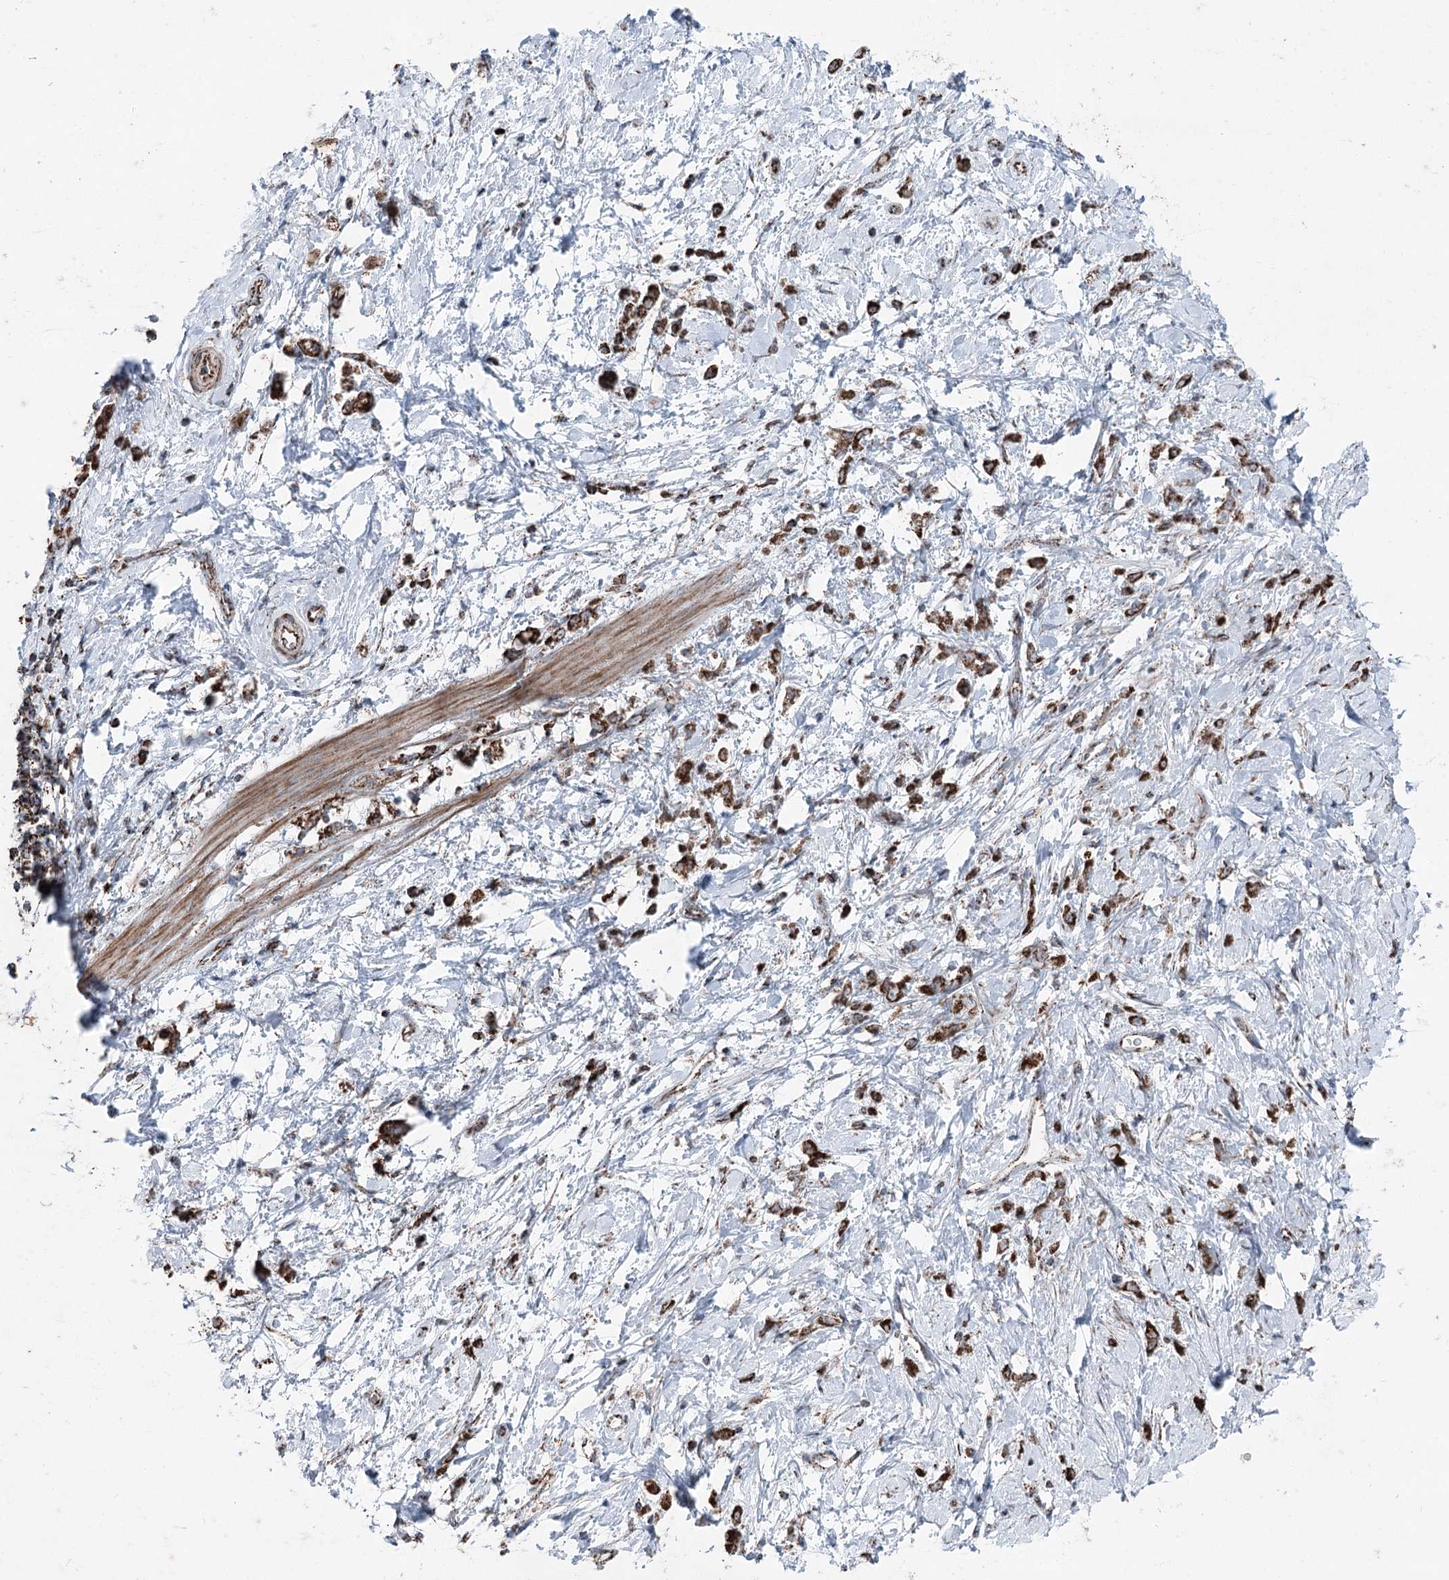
{"staining": {"intensity": "strong", "quantity": ">75%", "location": "cytoplasmic/membranous"}, "tissue": "stomach cancer", "cell_type": "Tumor cells", "image_type": "cancer", "snomed": [{"axis": "morphology", "description": "Adenocarcinoma, NOS"}, {"axis": "topography", "description": "Stomach"}], "caption": "Immunohistochemistry photomicrograph of neoplastic tissue: stomach cancer (adenocarcinoma) stained using IHC displays high levels of strong protein expression localized specifically in the cytoplasmic/membranous of tumor cells, appearing as a cytoplasmic/membranous brown color.", "gene": "UCN3", "patient": {"sex": "female", "age": 60}}